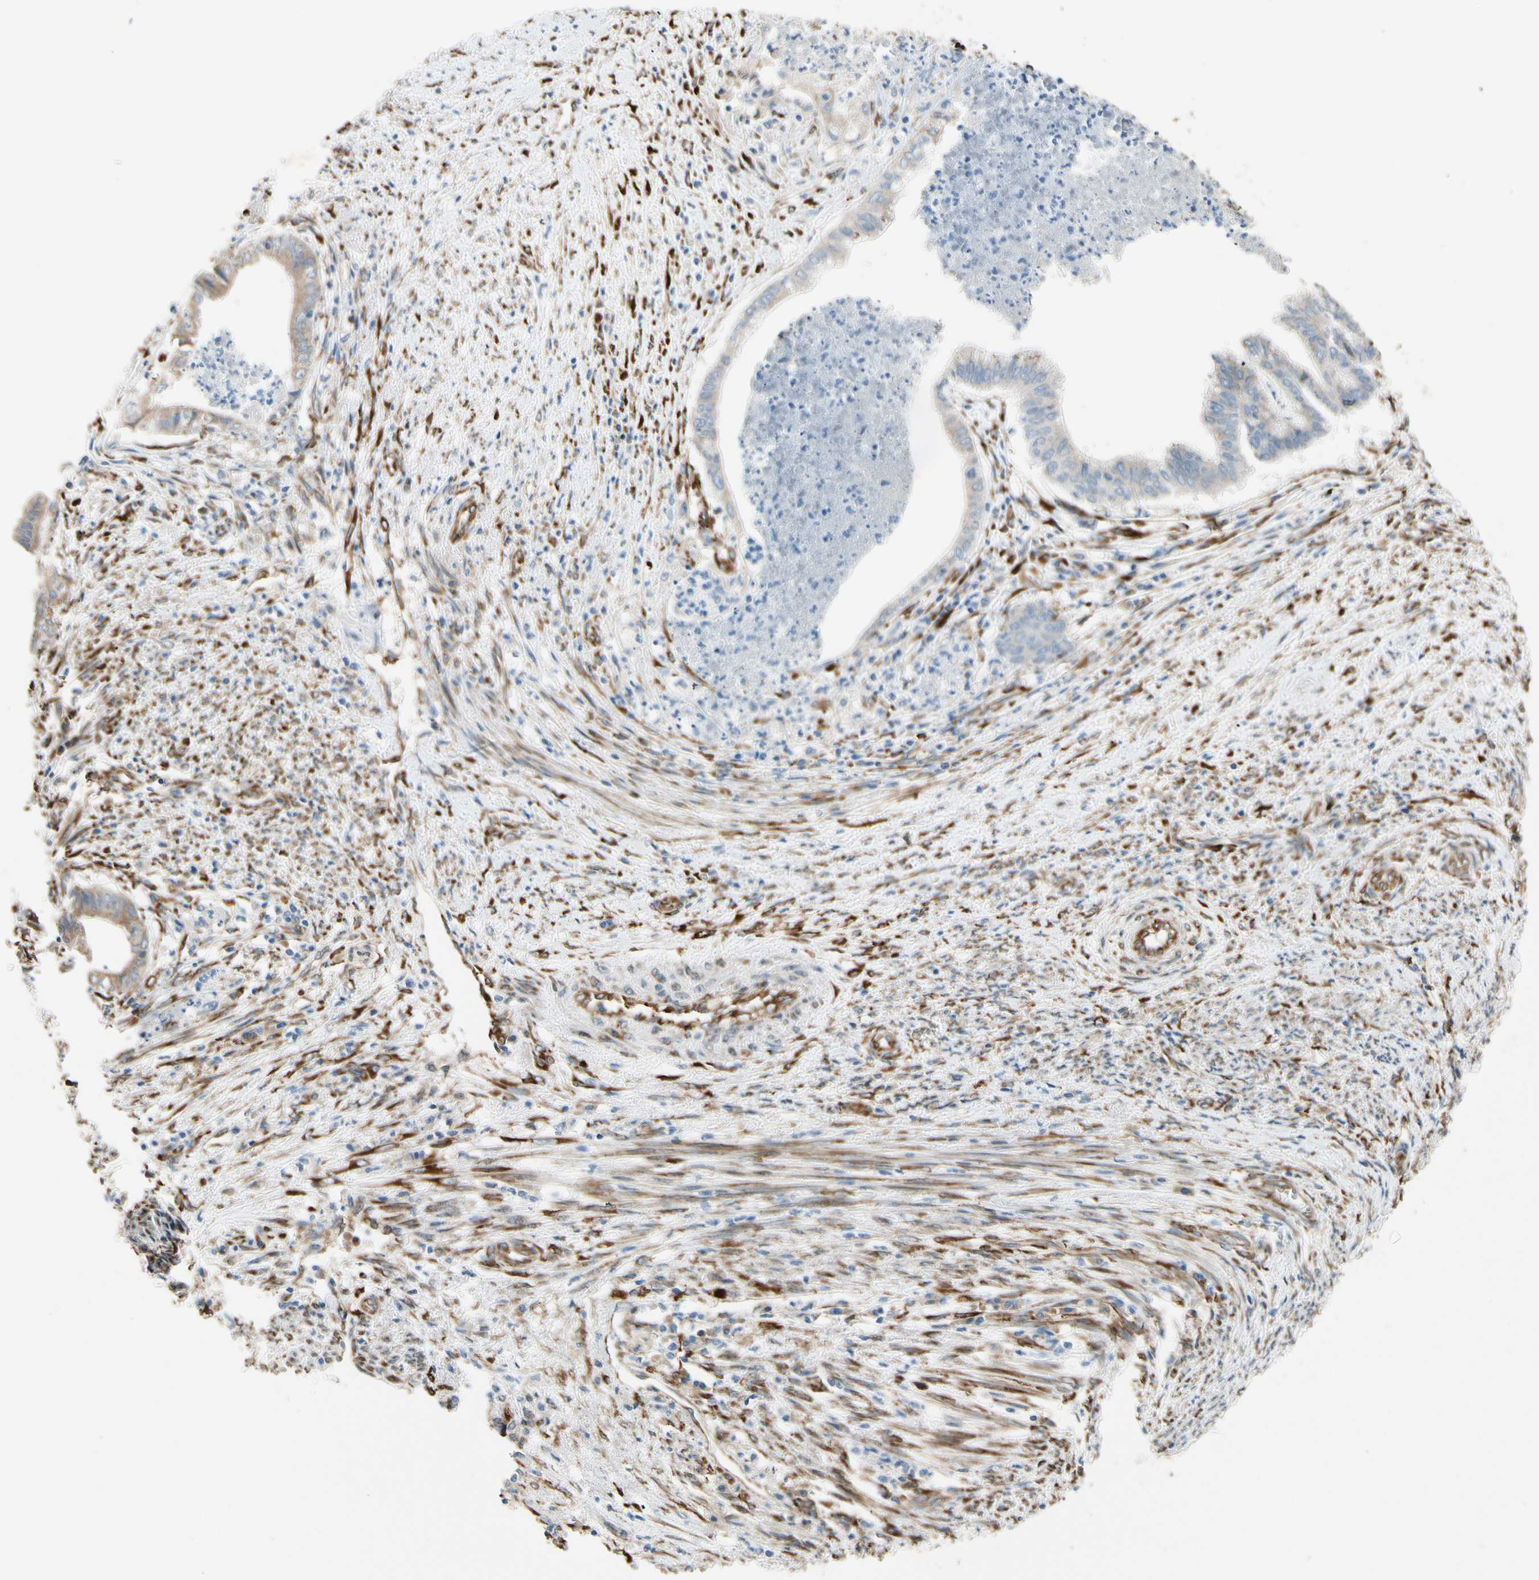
{"staining": {"intensity": "weak", "quantity": "25%-75%", "location": "cytoplasmic/membranous"}, "tissue": "endometrial cancer", "cell_type": "Tumor cells", "image_type": "cancer", "snomed": [{"axis": "morphology", "description": "Necrosis, NOS"}, {"axis": "morphology", "description": "Adenocarcinoma, NOS"}, {"axis": "topography", "description": "Endometrium"}], "caption": "This is a photomicrograph of immunohistochemistry (IHC) staining of endometrial cancer, which shows weak staining in the cytoplasmic/membranous of tumor cells.", "gene": "FKBP7", "patient": {"sex": "female", "age": 79}}